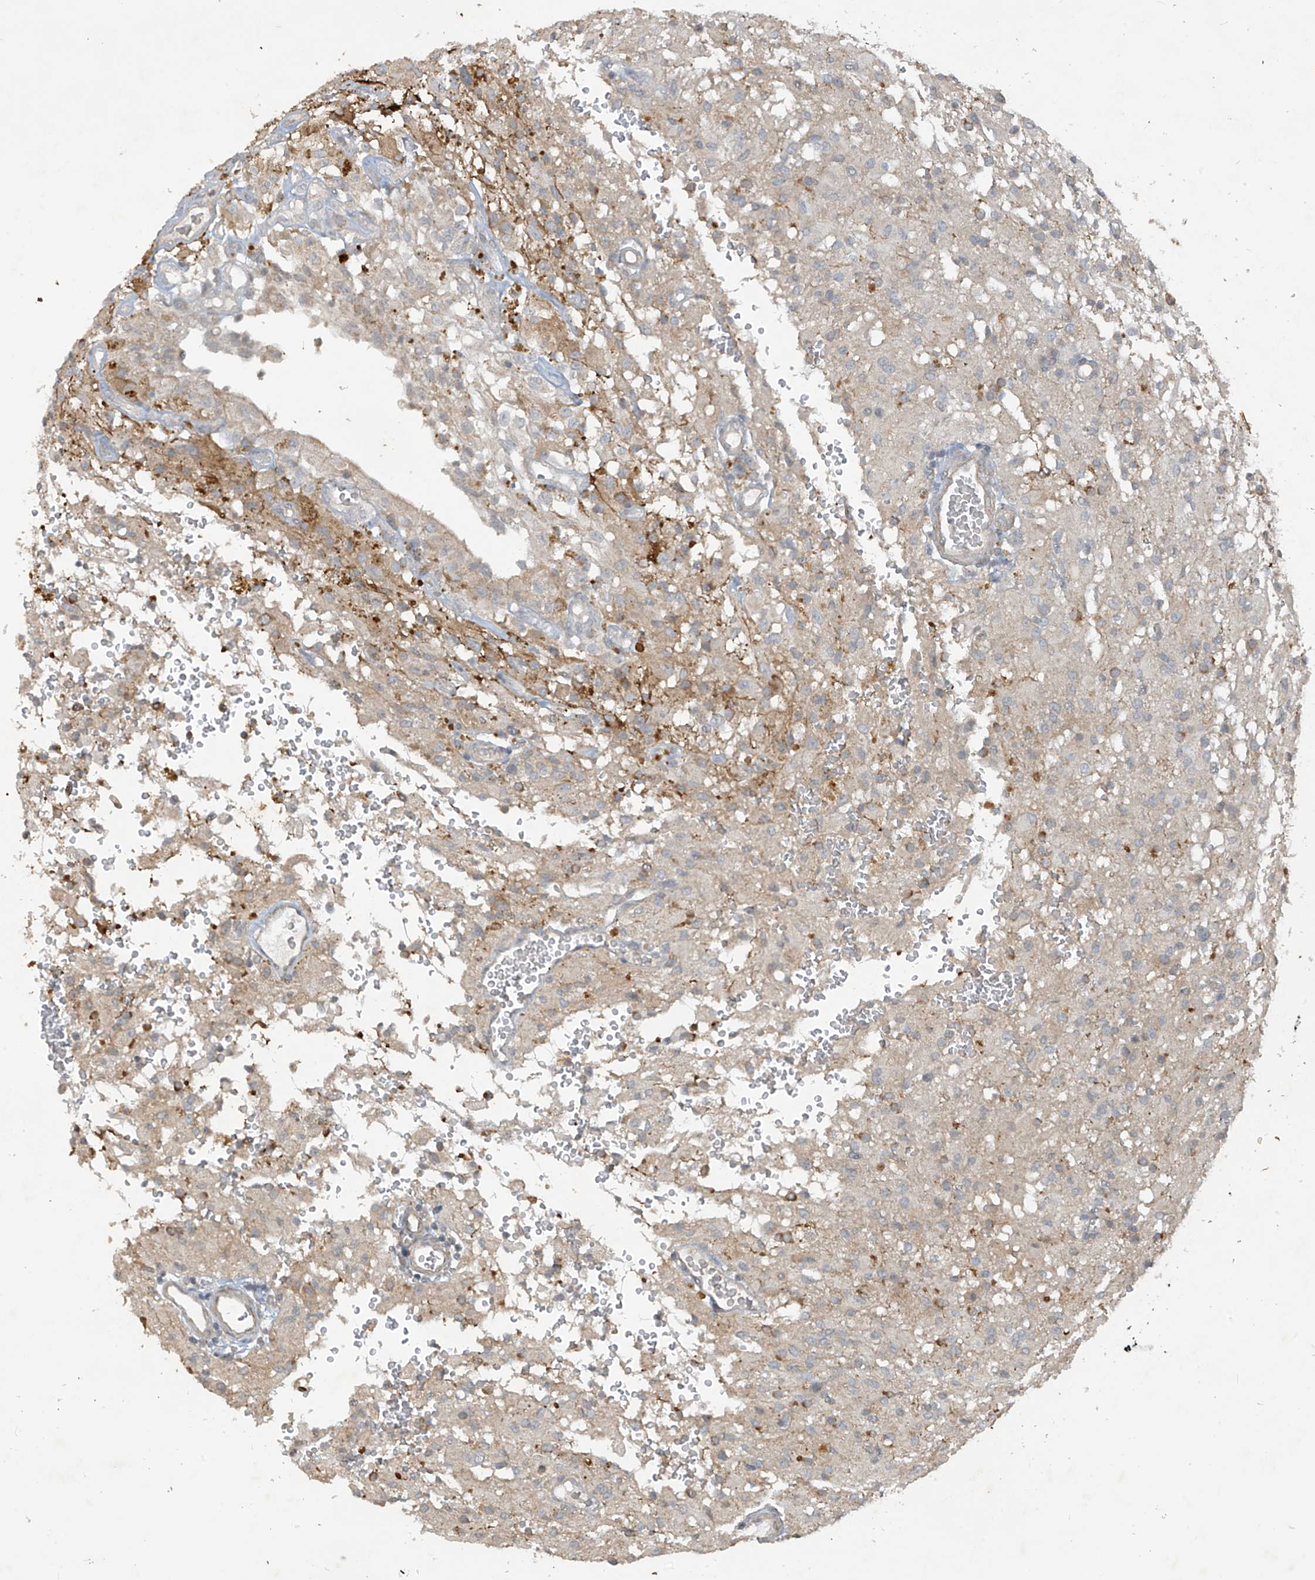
{"staining": {"intensity": "weak", "quantity": "<25%", "location": "cytoplasmic/membranous"}, "tissue": "glioma", "cell_type": "Tumor cells", "image_type": "cancer", "snomed": [{"axis": "morphology", "description": "Glioma, malignant, High grade"}, {"axis": "topography", "description": "Brain"}], "caption": "Immunohistochemistry of human high-grade glioma (malignant) exhibits no expression in tumor cells.", "gene": "DGKQ", "patient": {"sex": "female", "age": 59}}